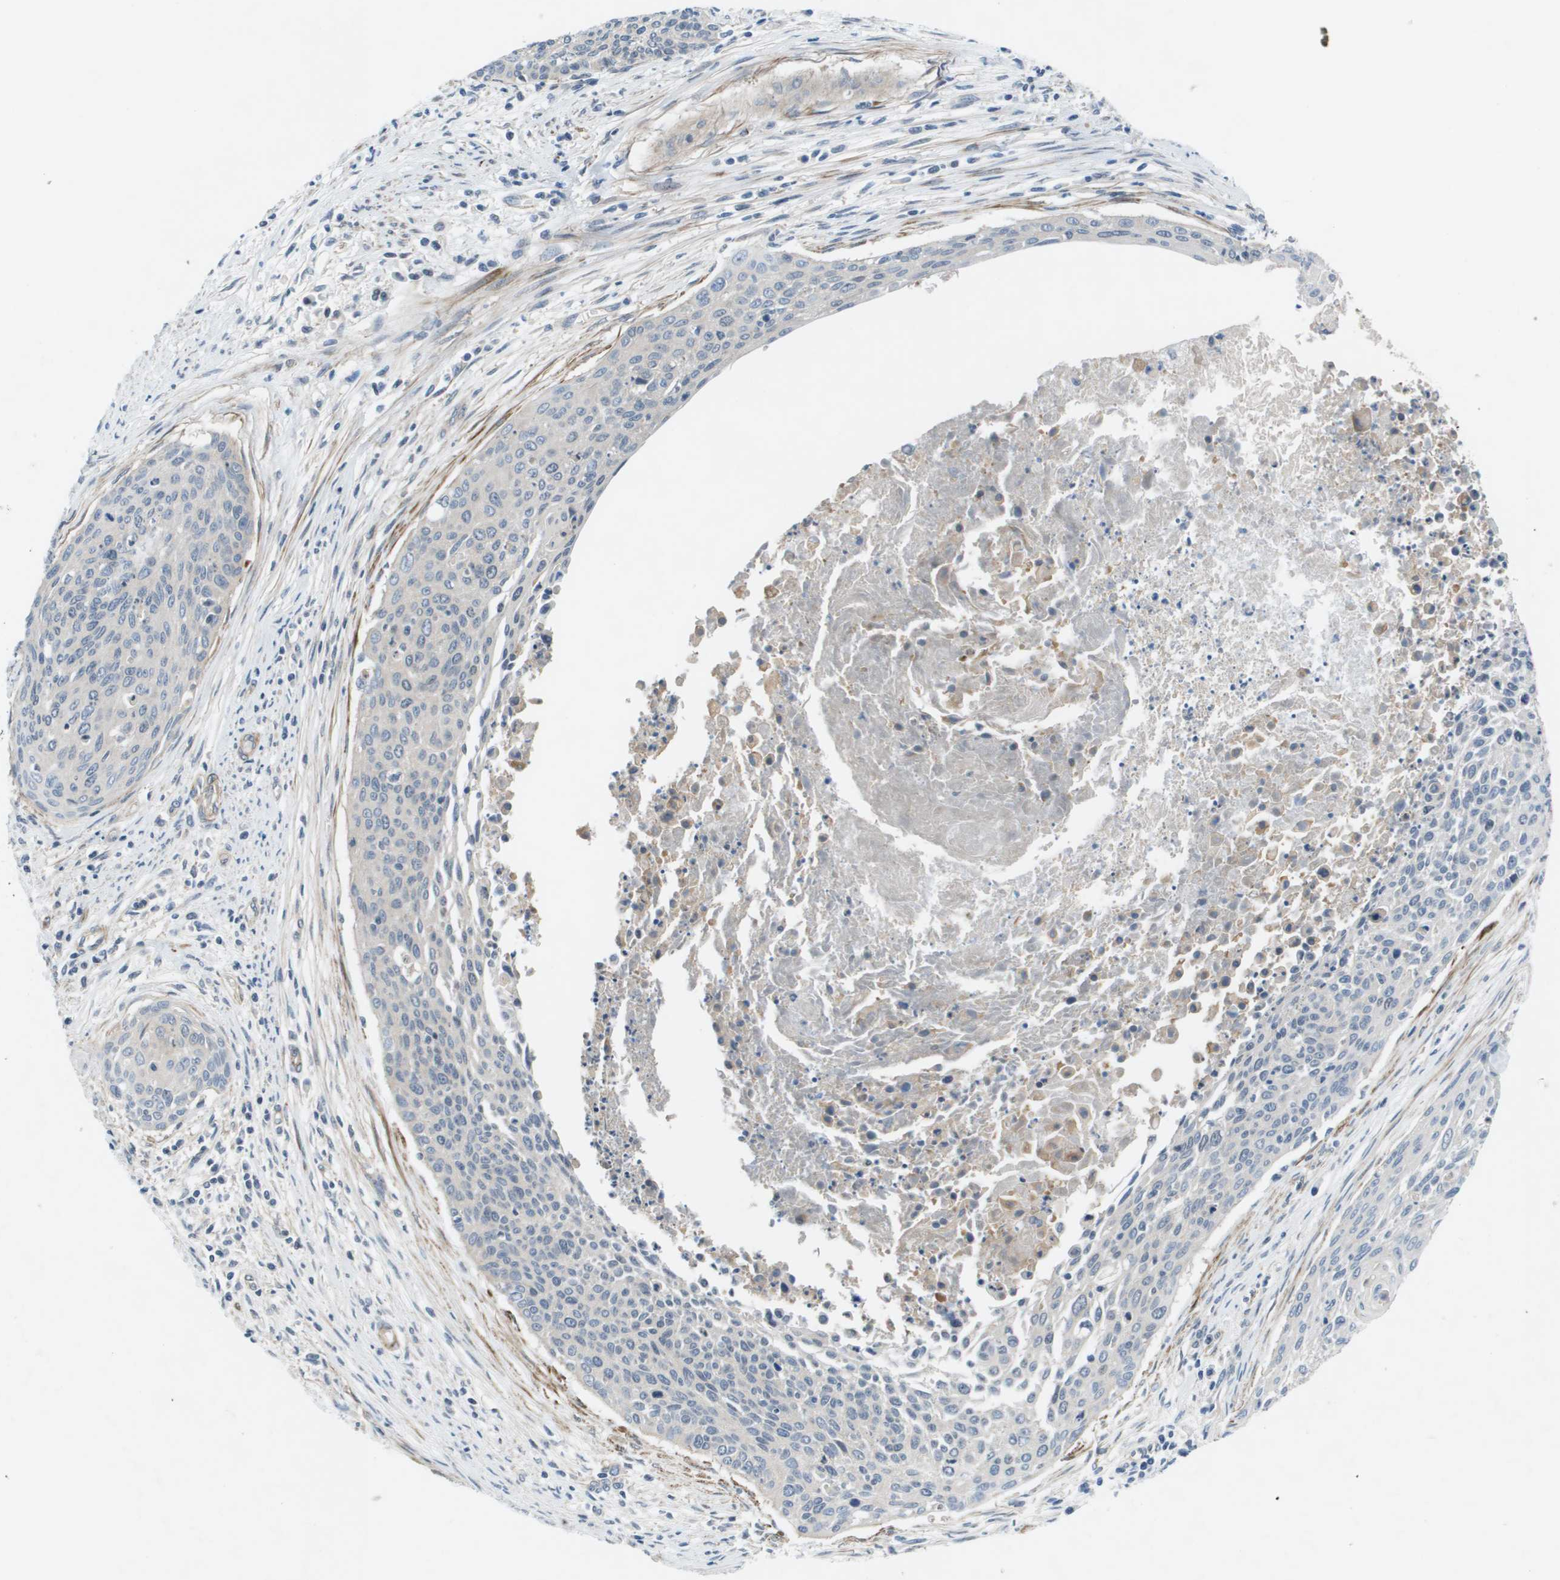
{"staining": {"intensity": "negative", "quantity": "none", "location": "none"}, "tissue": "cervical cancer", "cell_type": "Tumor cells", "image_type": "cancer", "snomed": [{"axis": "morphology", "description": "Squamous cell carcinoma, NOS"}, {"axis": "topography", "description": "Cervix"}], "caption": "Immunohistochemistry photomicrograph of neoplastic tissue: human cervical cancer stained with DAB (3,3'-diaminobenzidine) reveals no significant protein staining in tumor cells.", "gene": "ENPP5", "patient": {"sex": "female", "age": 55}}